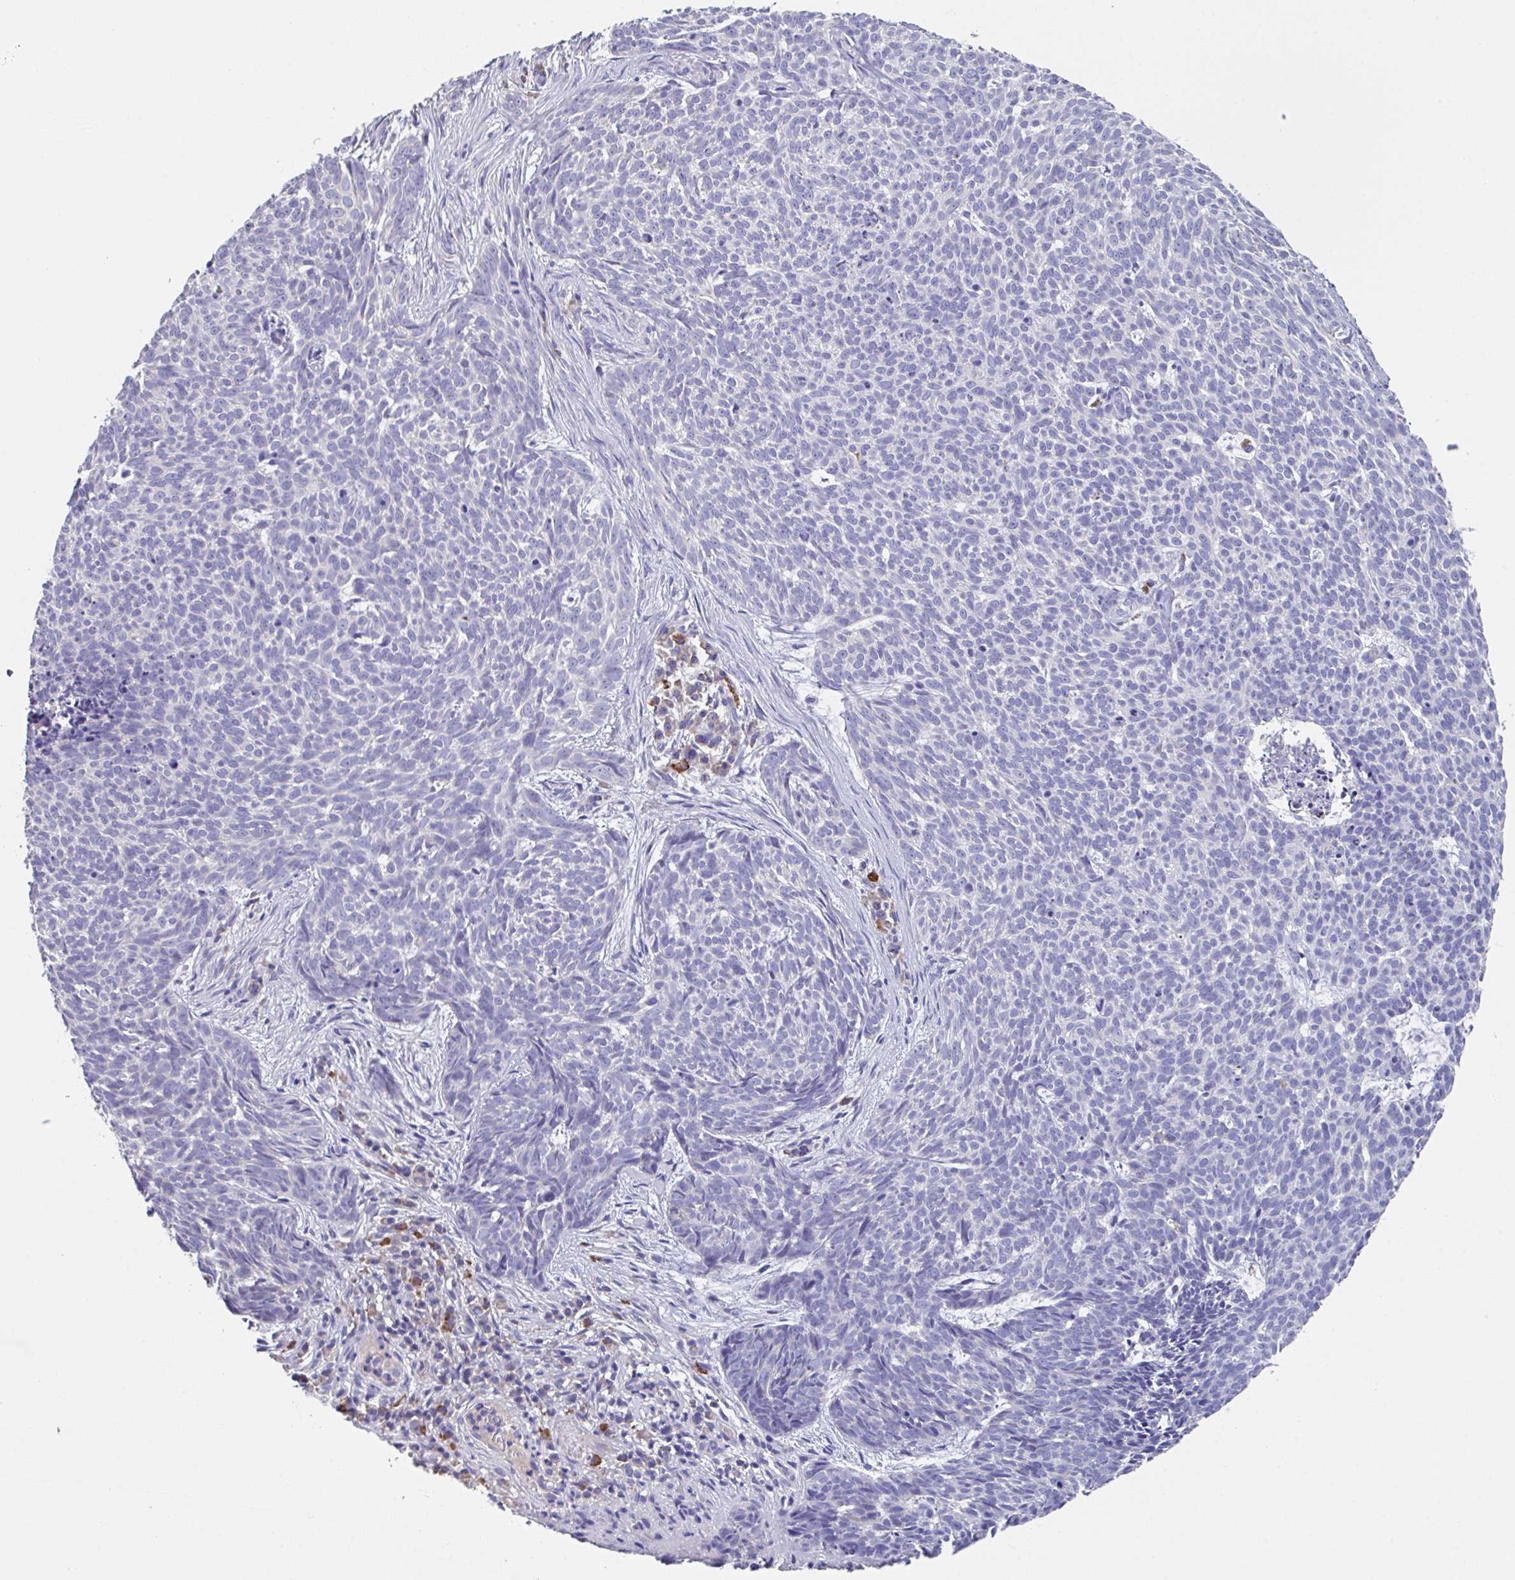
{"staining": {"intensity": "negative", "quantity": "none", "location": "none"}, "tissue": "skin cancer", "cell_type": "Tumor cells", "image_type": "cancer", "snomed": [{"axis": "morphology", "description": "Basal cell carcinoma"}, {"axis": "topography", "description": "Skin"}], "caption": "DAB (3,3'-diaminobenzidine) immunohistochemical staining of skin cancer displays no significant staining in tumor cells.", "gene": "LRRC58", "patient": {"sex": "female", "age": 93}}